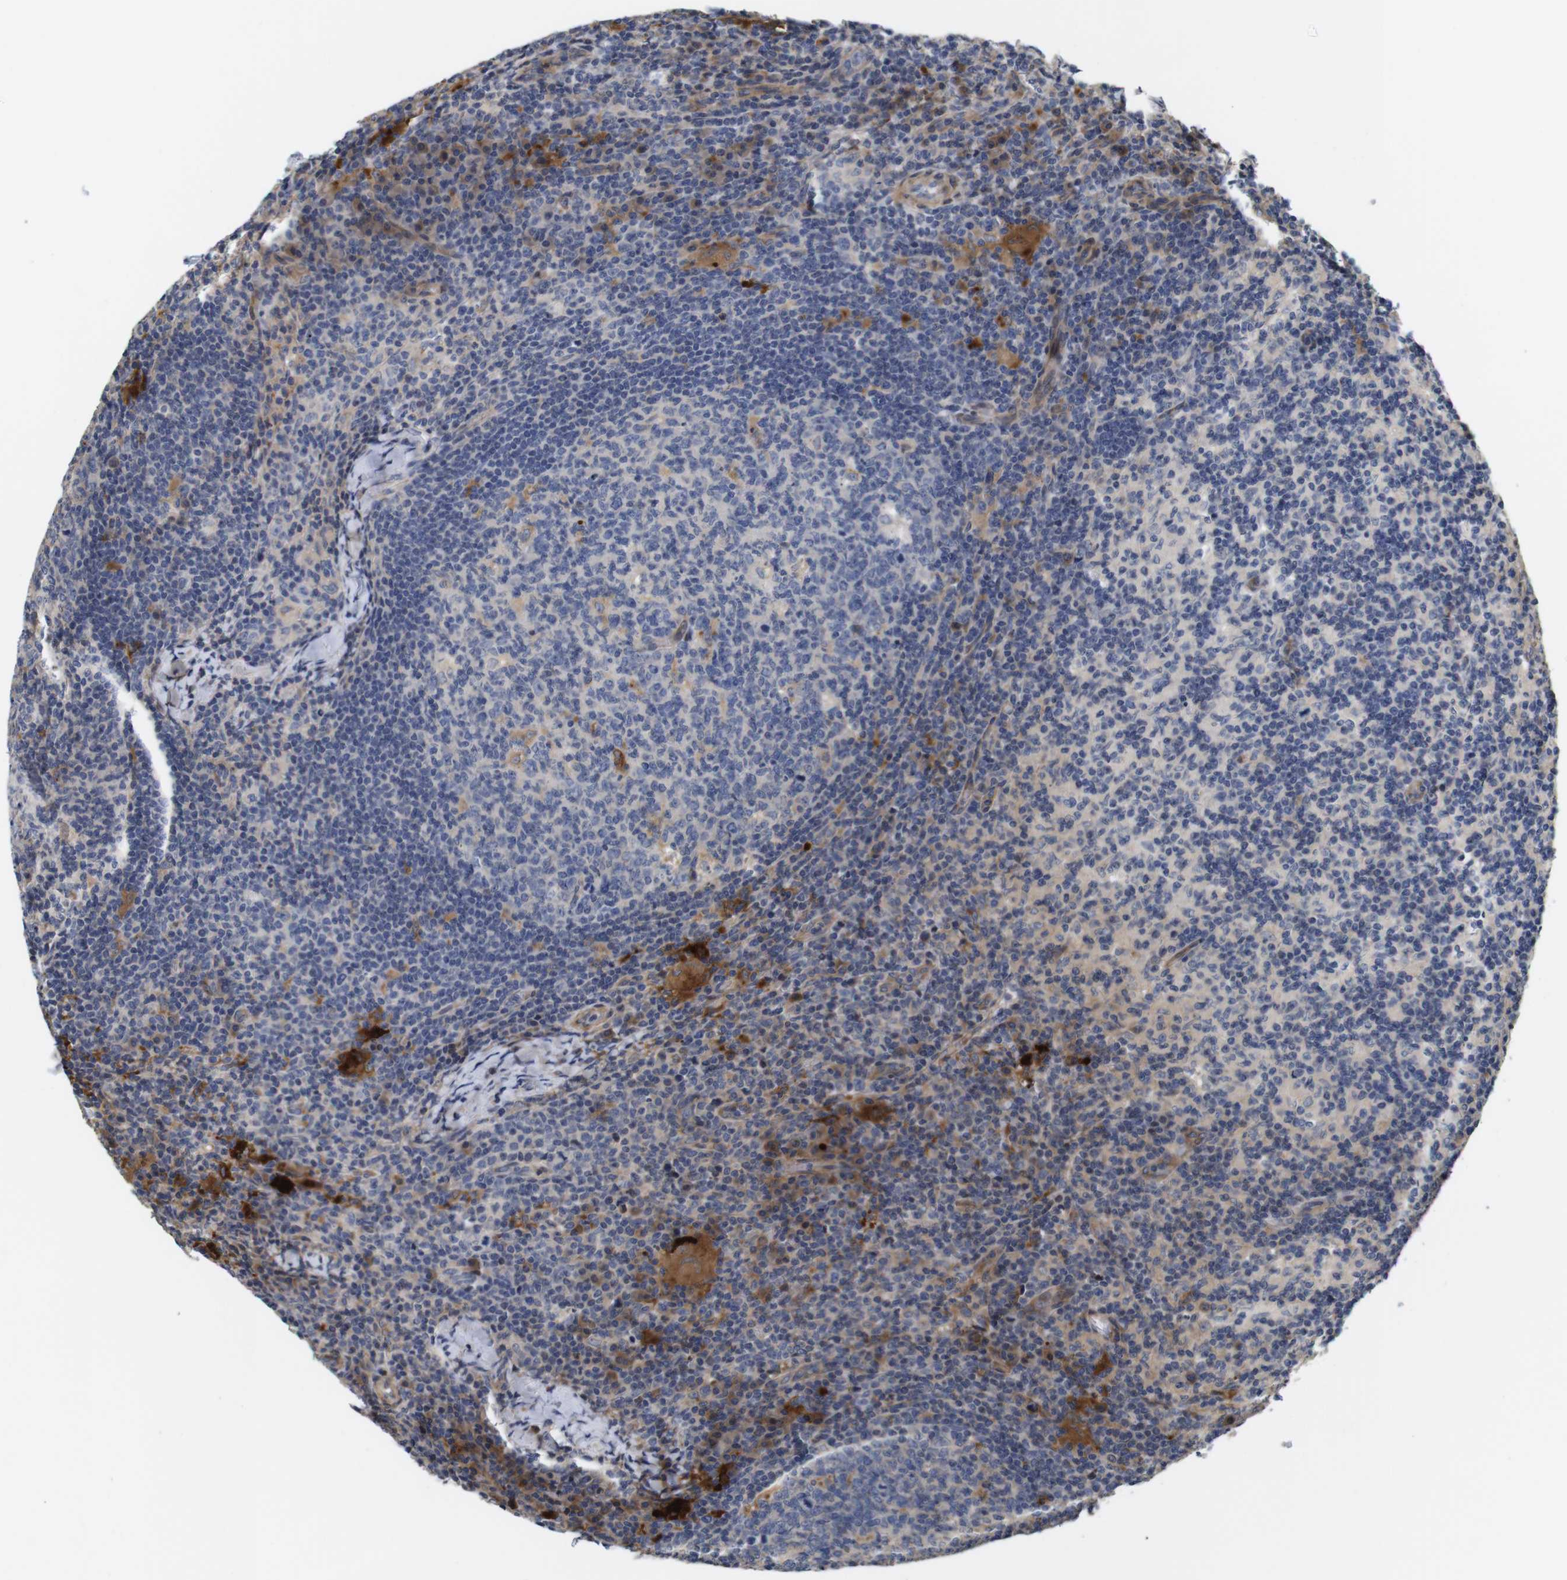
{"staining": {"intensity": "weak", "quantity": "<25%", "location": "cytoplasmic/membranous"}, "tissue": "lymph node", "cell_type": "Germinal center cells", "image_type": "normal", "snomed": [{"axis": "morphology", "description": "Normal tissue, NOS"}, {"axis": "morphology", "description": "Inflammation, NOS"}, {"axis": "topography", "description": "Lymph node"}], "caption": "The histopathology image demonstrates no significant staining in germinal center cells of lymph node. The staining is performed using DAB (3,3'-diaminobenzidine) brown chromogen with nuclei counter-stained in using hematoxylin.", "gene": "SPRY3", "patient": {"sex": "male", "age": 55}}